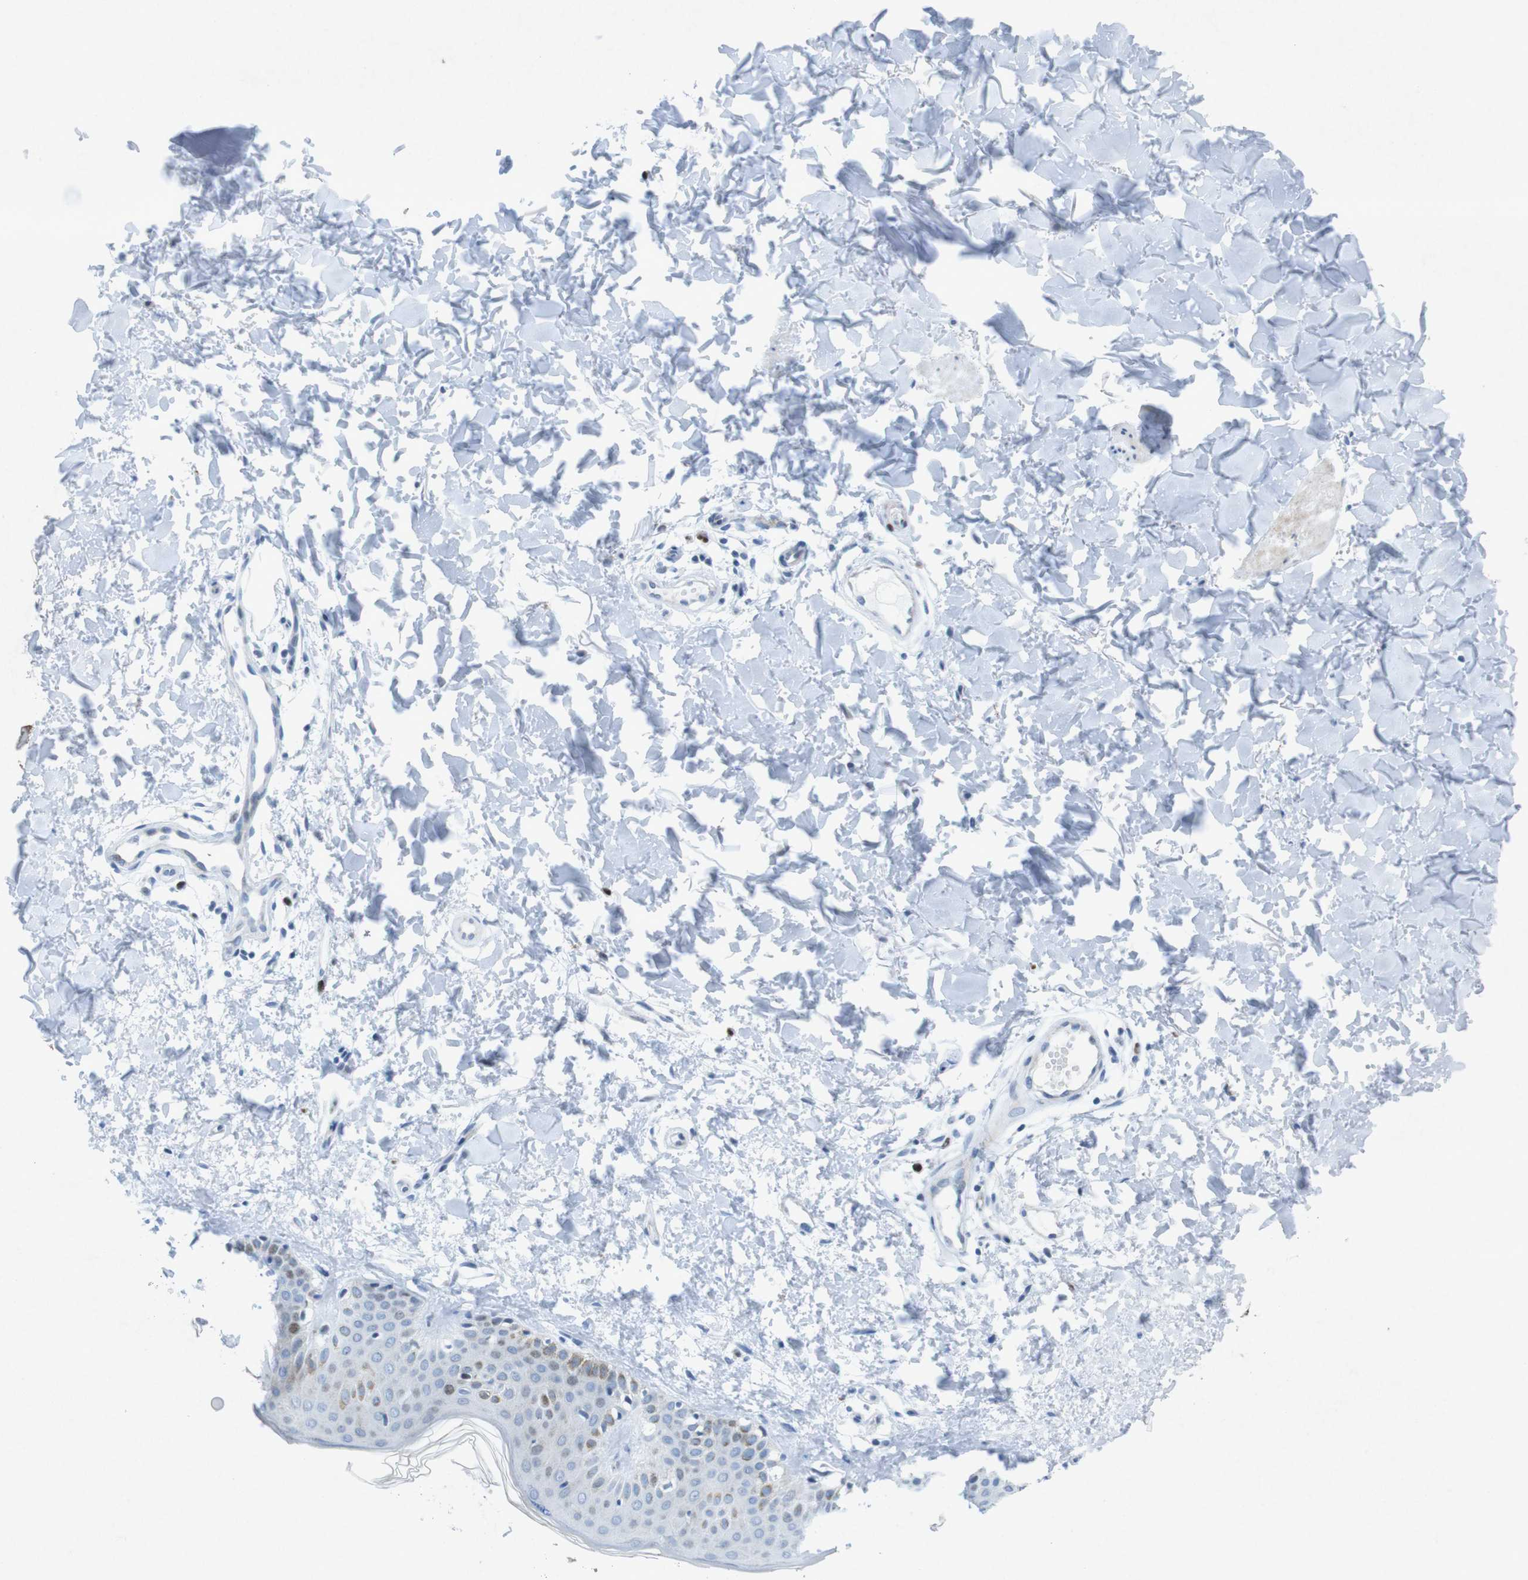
{"staining": {"intensity": "negative", "quantity": "none", "location": "none"}, "tissue": "skin", "cell_type": "Fibroblasts", "image_type": "normal", "snomed": [{"axis": "morphology", "description": "Normal tissue, NOS"}, {"axis": "topography", "description": "Skin"}], "caption": "This is a micrograph of IHC staining of unremarkable skin, which shows no staining in fibroblasts.", "gene": "CHAF1A", "patient": {"sex": "male", "age": 67}}